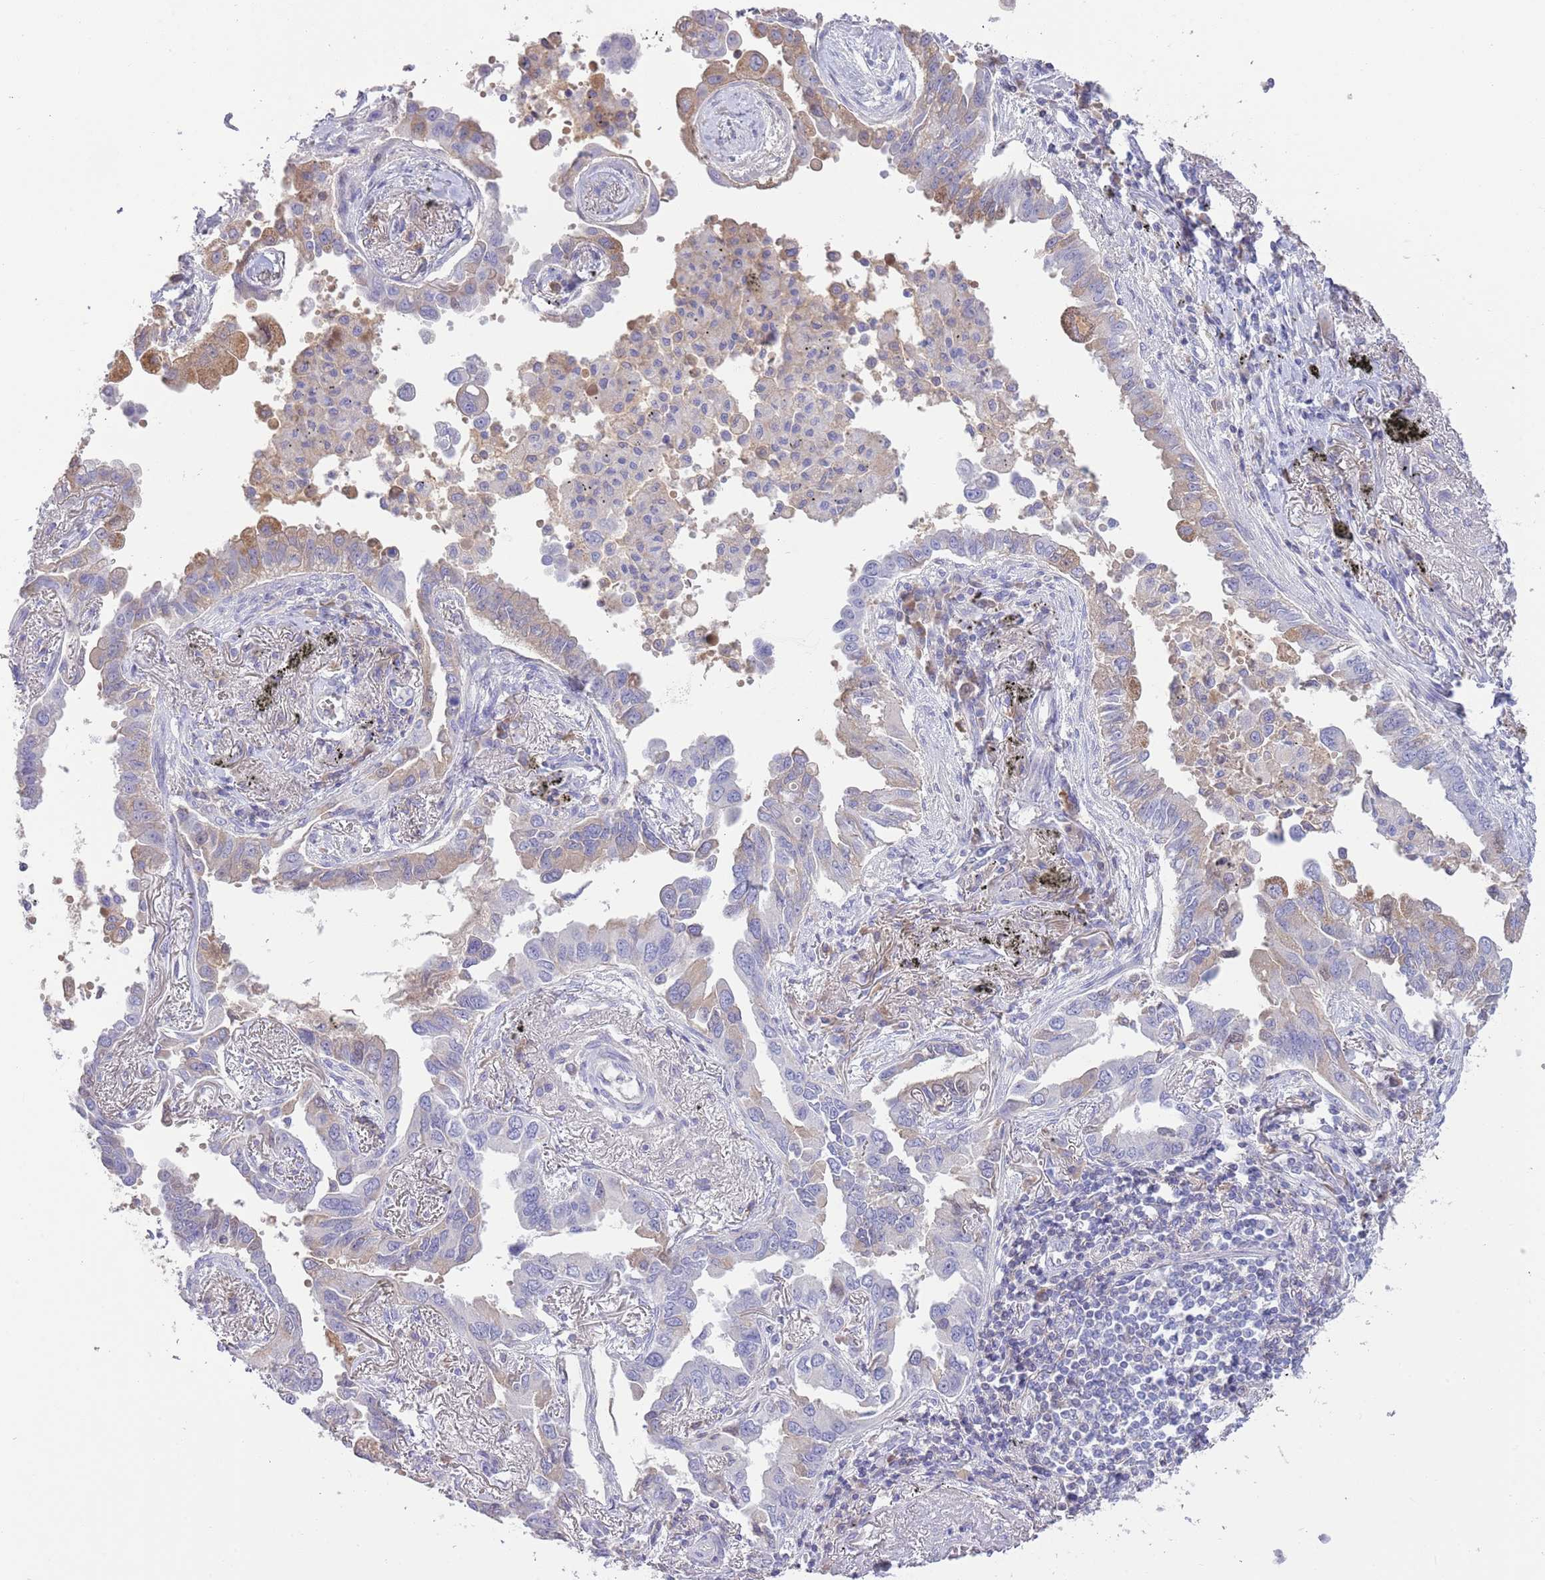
{"staining": {"intensity": "moderate", "quantity": "<25%", "location": "cytoplasmic/membranous"}, "tissue": "lung cancer", "cell_type": "Tumor cells", "image_type": "cancer", "snomed": [{"axis": "morphology", "description": "Adenocarcinoma, NOS"}, {"axis": "topography", "description": "Lung"}], "caption": "Protein staining of lung adenocarcinoma tissue exhibits moderate cytoplasmic/membranous positivity in about <25% of tumor cells.", "gene": "IGFL4", "patient": {"sex": "male", "age": 67}}